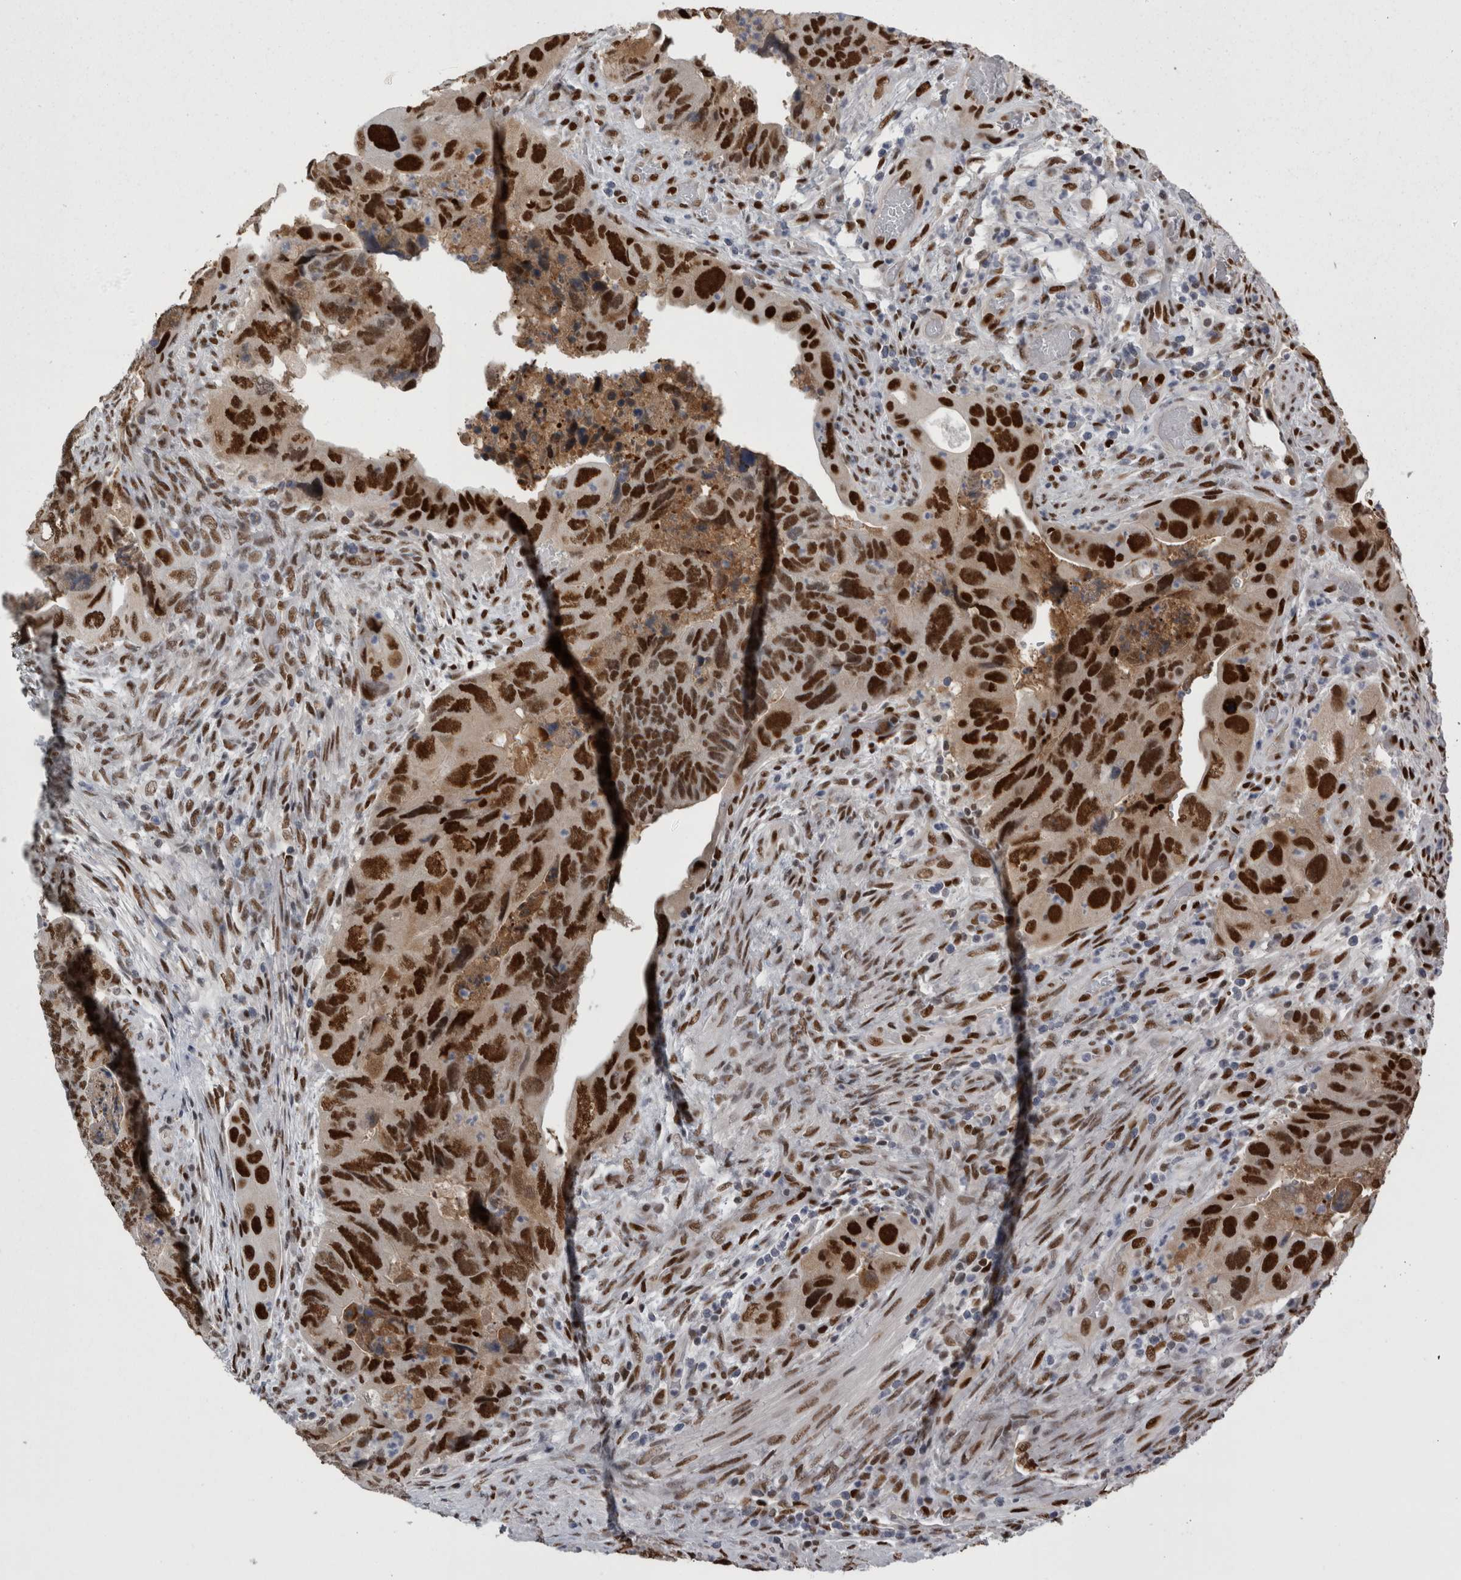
{"staining": {"intensity": "strong", "quantity": ">75%", "location": "nuclear"}, "tissue": "colorectal cancer", "cell_type": "Tumor cells", "image_type": "cancer", "snomed": [{"axis": "morphology", "description": "Adenocarcinoma, NOS"}, {"axis": "topography", "description": "Rectum"}], "caption": "DAB immunohistochemical staining of colorectal cancer reveals strong nuclear protein positivity in approximately >75% of tumor cells.", "gene": "C1orf54", "patient": {"sex": "male", "age": 63}}